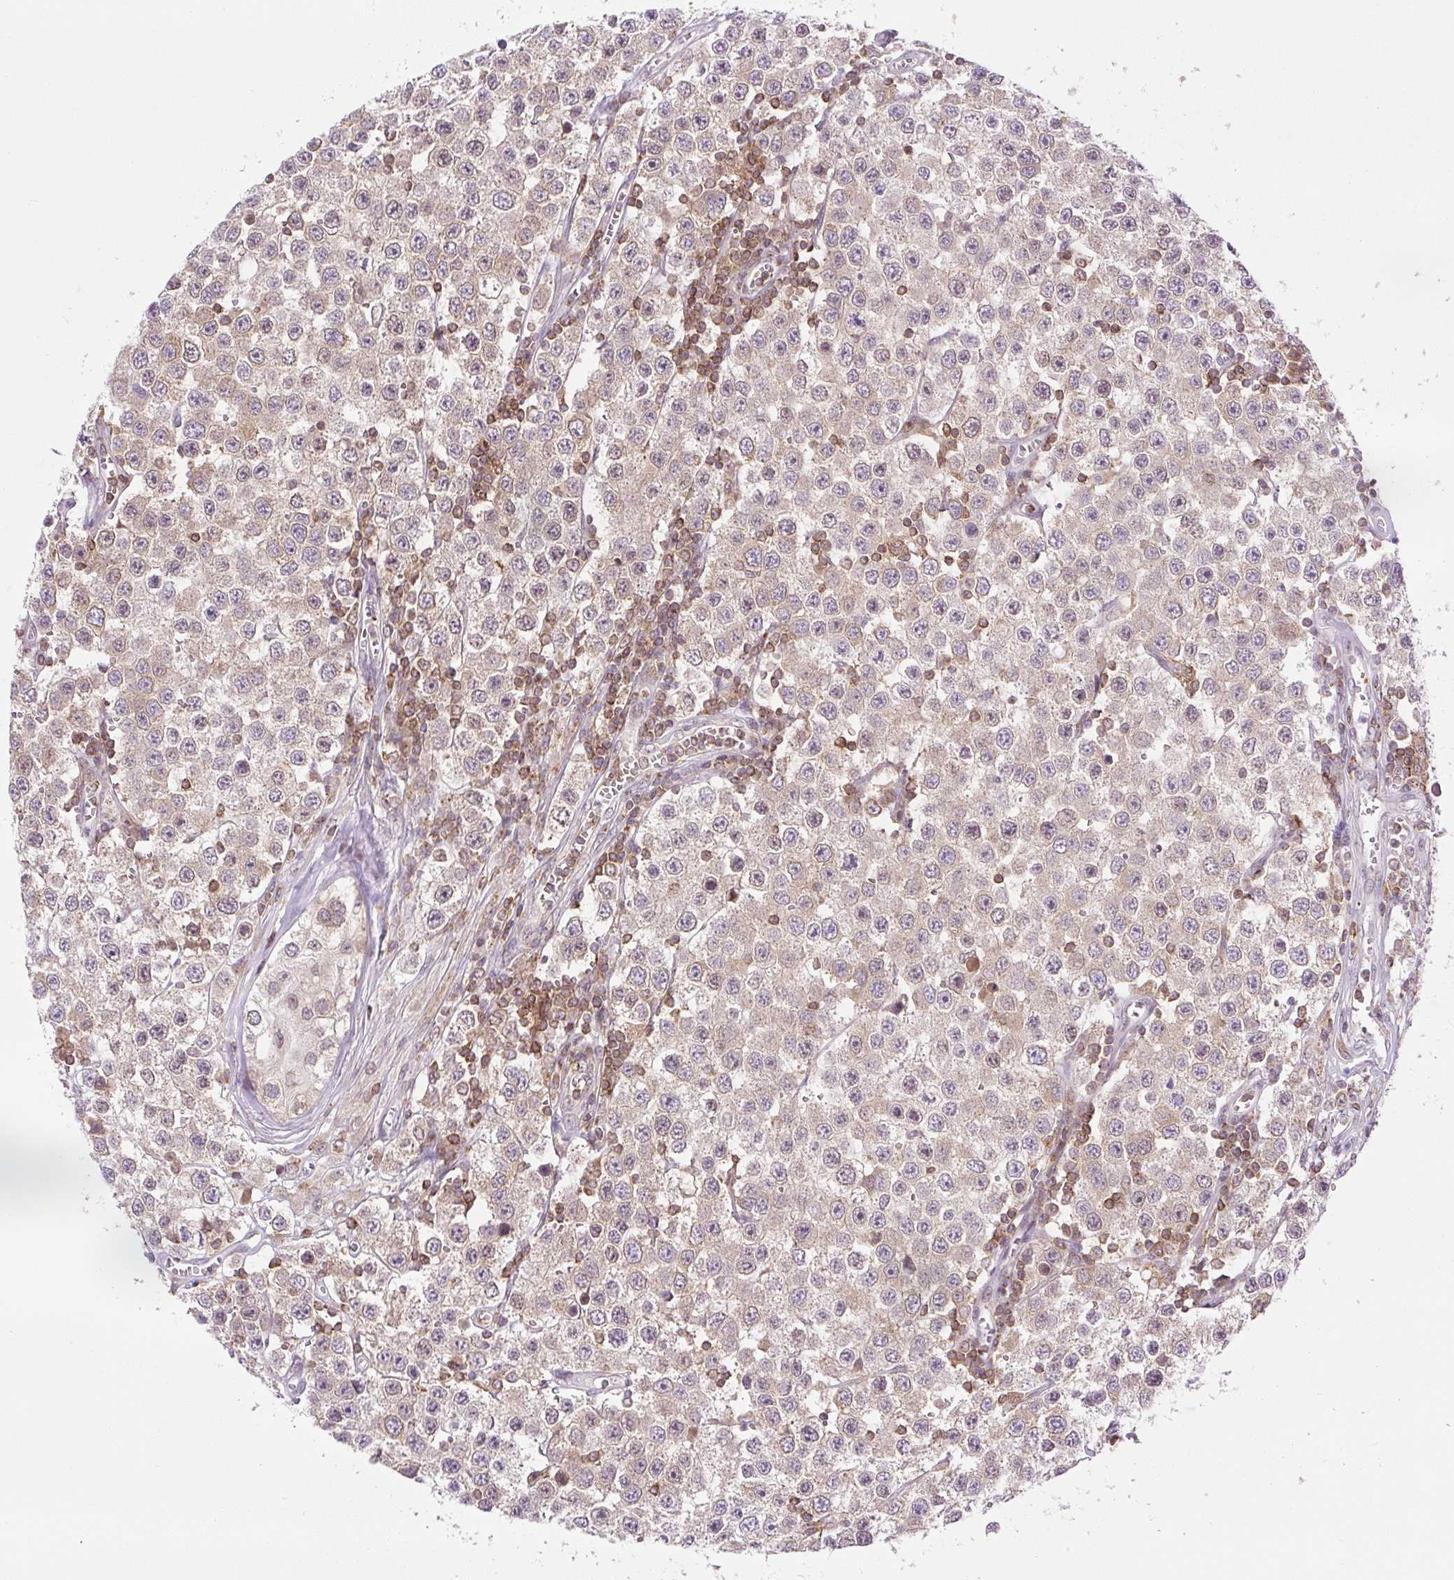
{"staining": {"intensity": "weak", "quantity": "<25%", "location": "cytoplasmic/membranous"}, "tissue": "testis cancer", "cell_type": "Tumor cells", "image_type": "cancer", "snomed": [{"axis": "morphology", "description": "Seminoma, NOS"}, {"axis": "topography", "description": "Testis"}], "caption": "Tumor cells are negative for brown protein staining in testis cancer (seminoma).", "gene": "CARD11", "patient": {"sex": "male", "age": 34}}